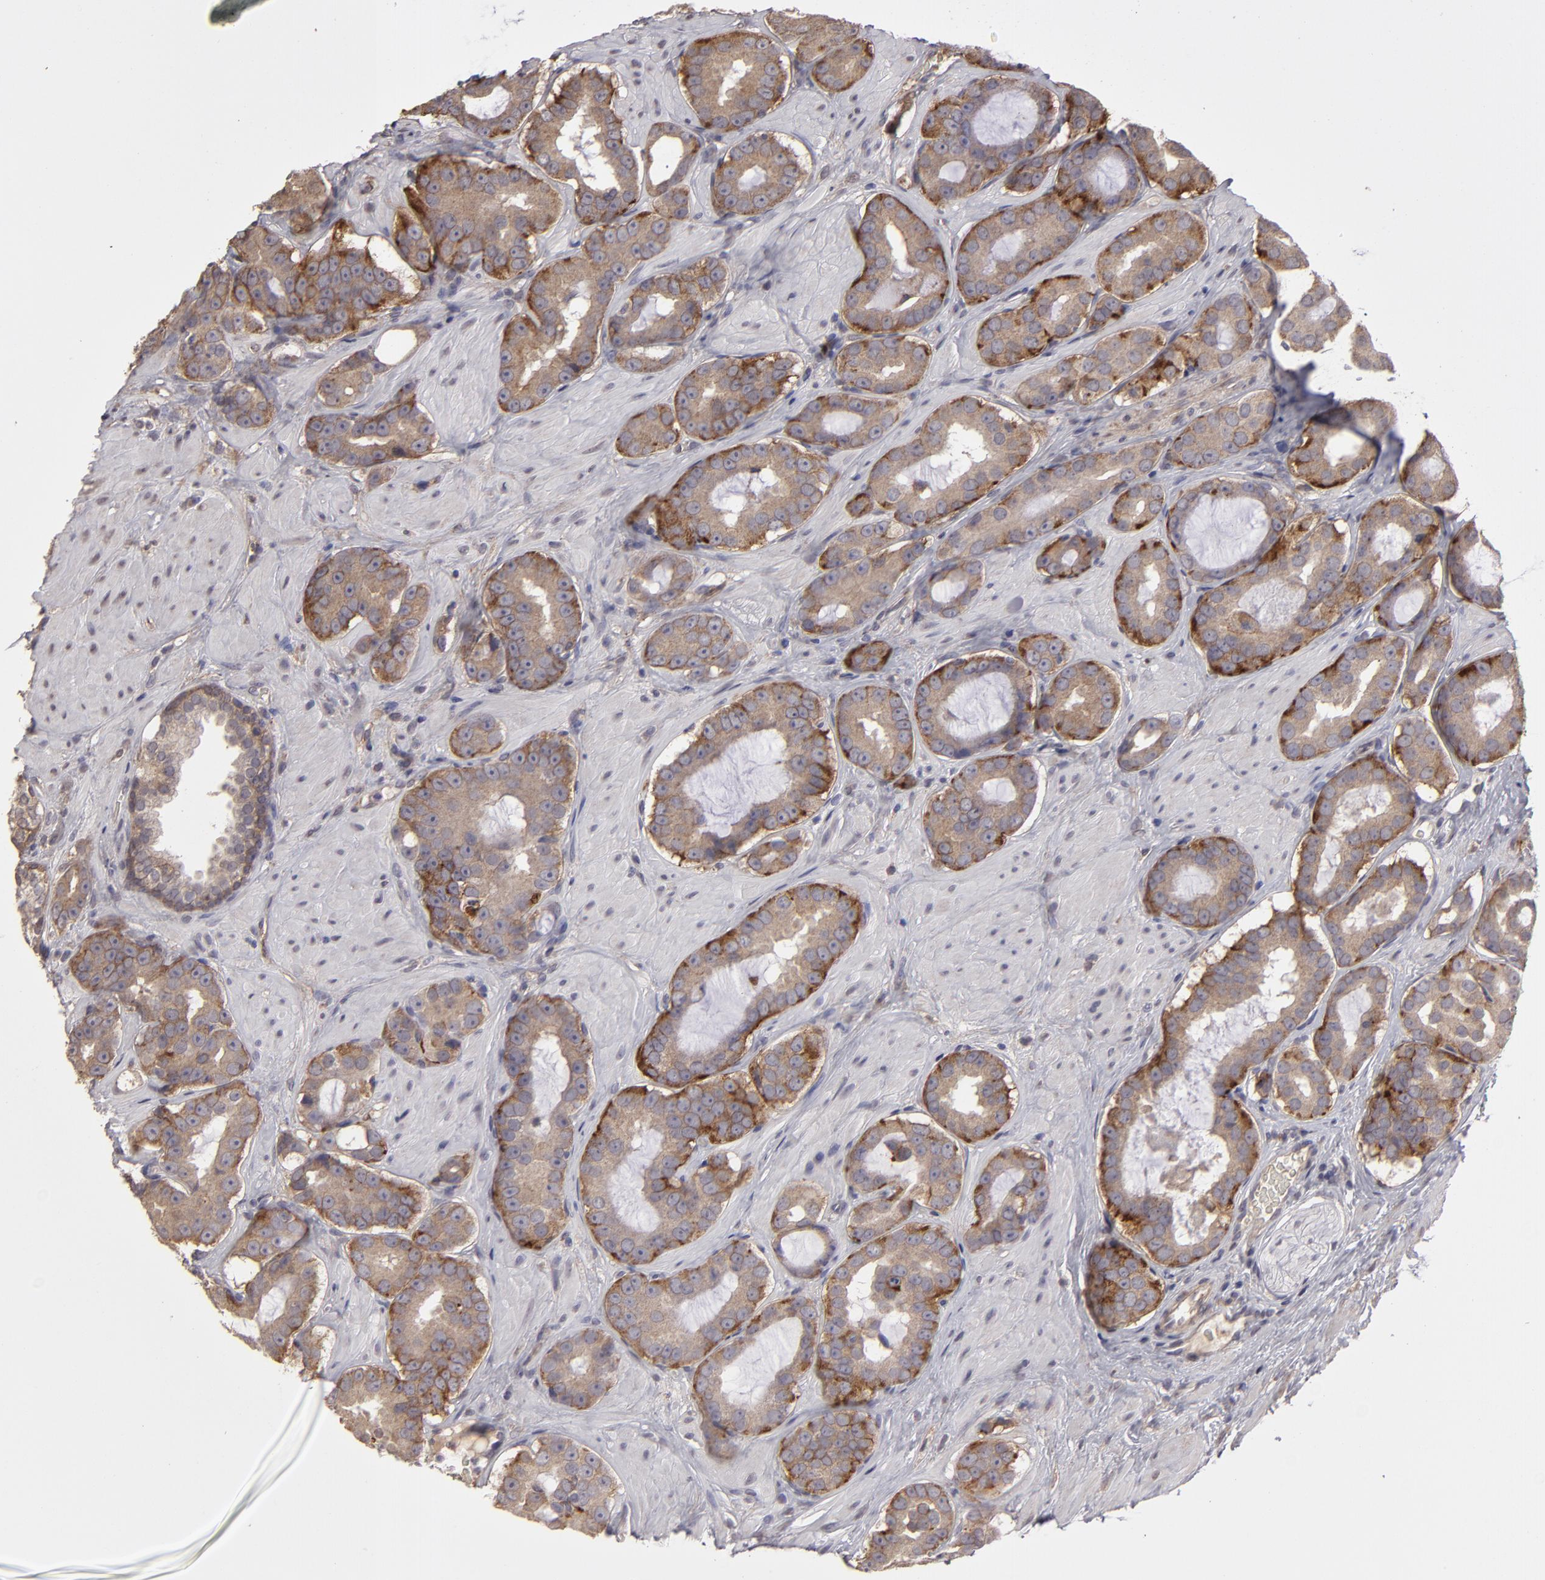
{"staining": {"intensity": "strong", "quantity": ">75%", "location": "cytoplasmic/membranous"}, "tissue": "prostate cancer", "cell_type": "Tumor cells", "image_type": "cancer", "snomed": [{"axis": "morphology", "description": "Adenocarcinoma, Low grade"}, {"axis": "topography", "description": "Prostate"}], "caption": "IHC photomicrograph of prostate cancer stained for a protein (brown), which exhibits high levels of strong cytoplasmic/membranous positivity in approximately >75% of tumor cells.", "gene": "ITGB5", "patient": {"sex": "male", "age": 59}}